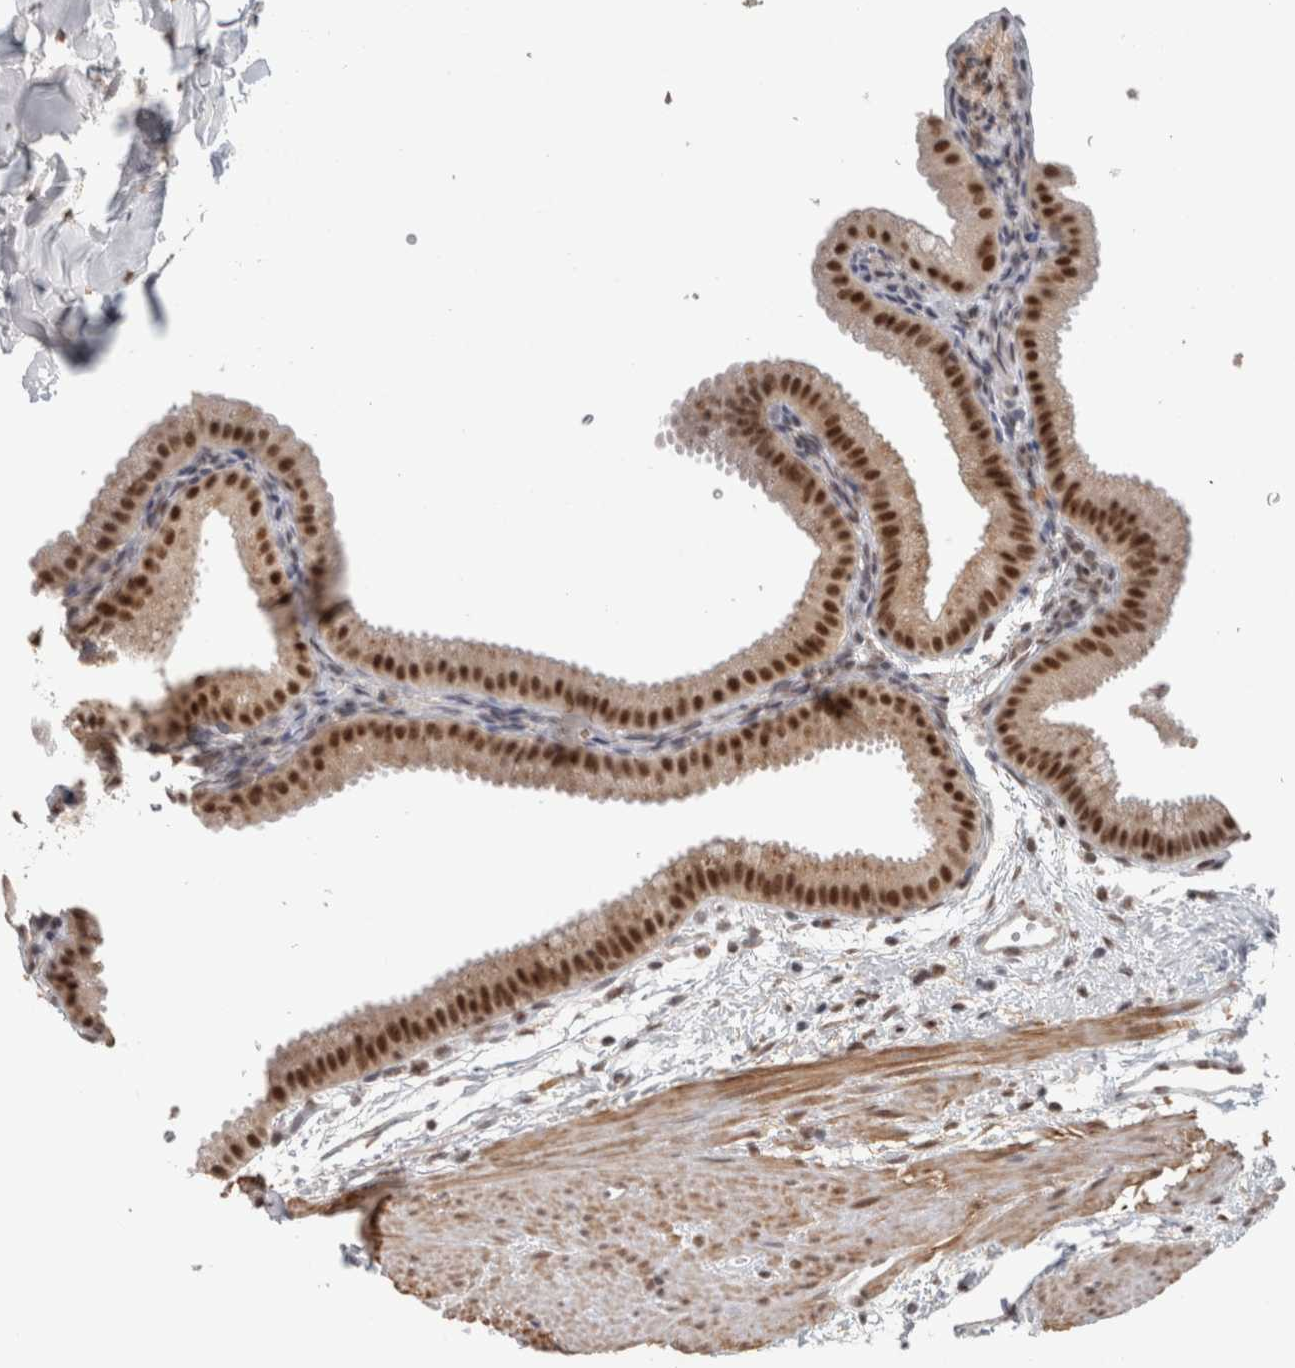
{"staining": {"intensity": "strong", "quantity": ">75%", "location": "nuclear"}, "tissue": "gallbladder", "cell_type": "Glandular cells", "image_type": "normal", "snomed": [{"axis": "morphology", "description": "Normal tissue, NOS"}, {"axis": "topography", "description": "Gallbladder"}], "caption": "DAB (3,3'-diaminobenzidine) immunohistochemical staining of unremarkable human gallbladder displays strong nuclear protein positivity in about >75% of glandular cells.", "gene": "ZNF830", "patient": {"sex": "female", "age": 64}}